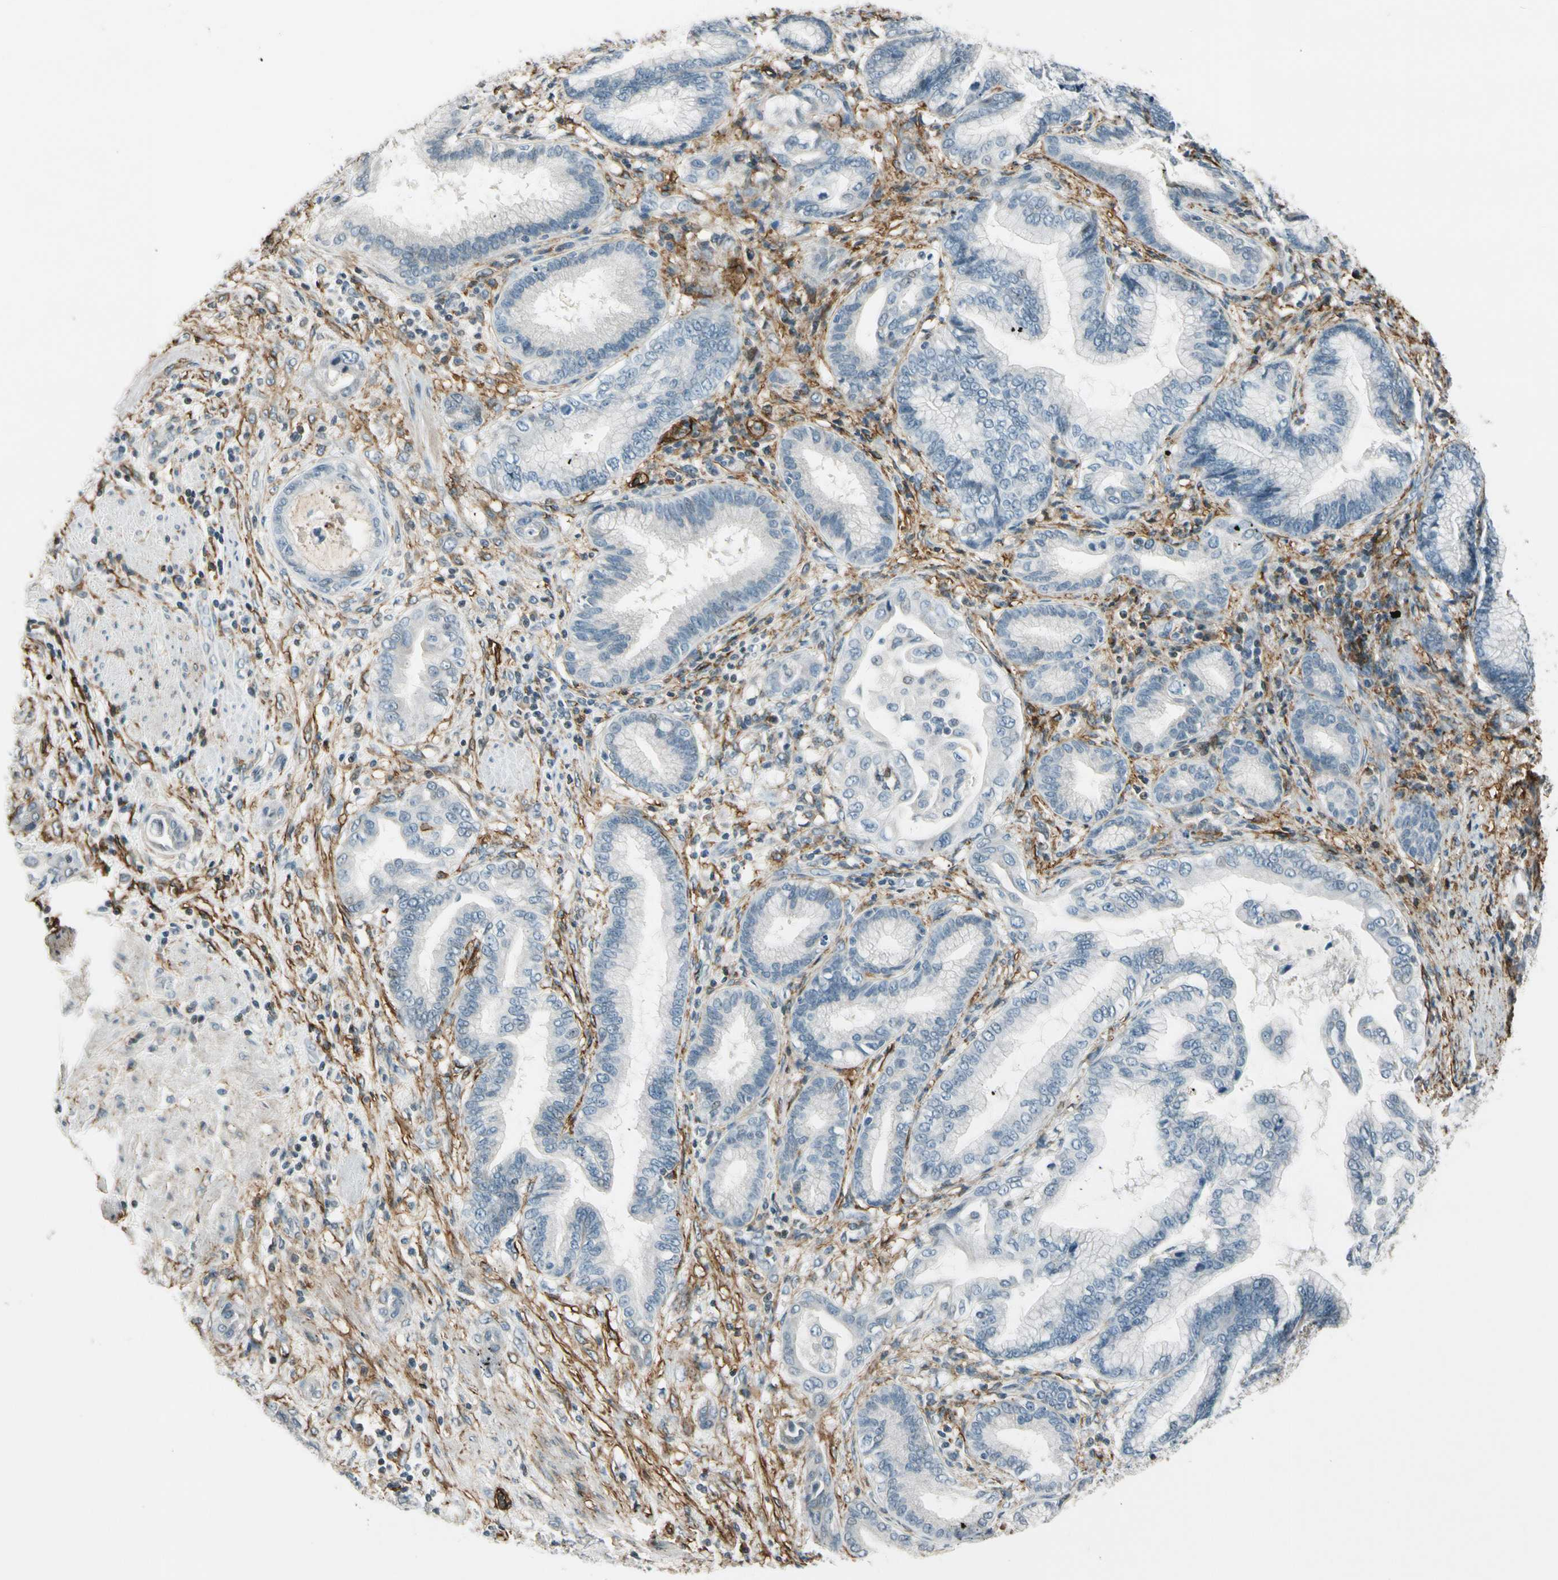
{"staining": {"intensity": "negative", "quantity": "none", "location": "none"}, "tissue": "pancreatic cancer", "cell_type": "Tumor cells", "image_type": "cancer", "snomed": [{"axis": "morphology", "description": "Adenocarcinoma, NOS"}, {"axis": "topography", "description": "Pancreas"}], "caption": "Protein analysis of pancreatic cancer (adenocarcinoma) exhibits no significant staining in tumor cells.", "gene": "PDPN", "patient": {"sex": "female", "age": 64}}